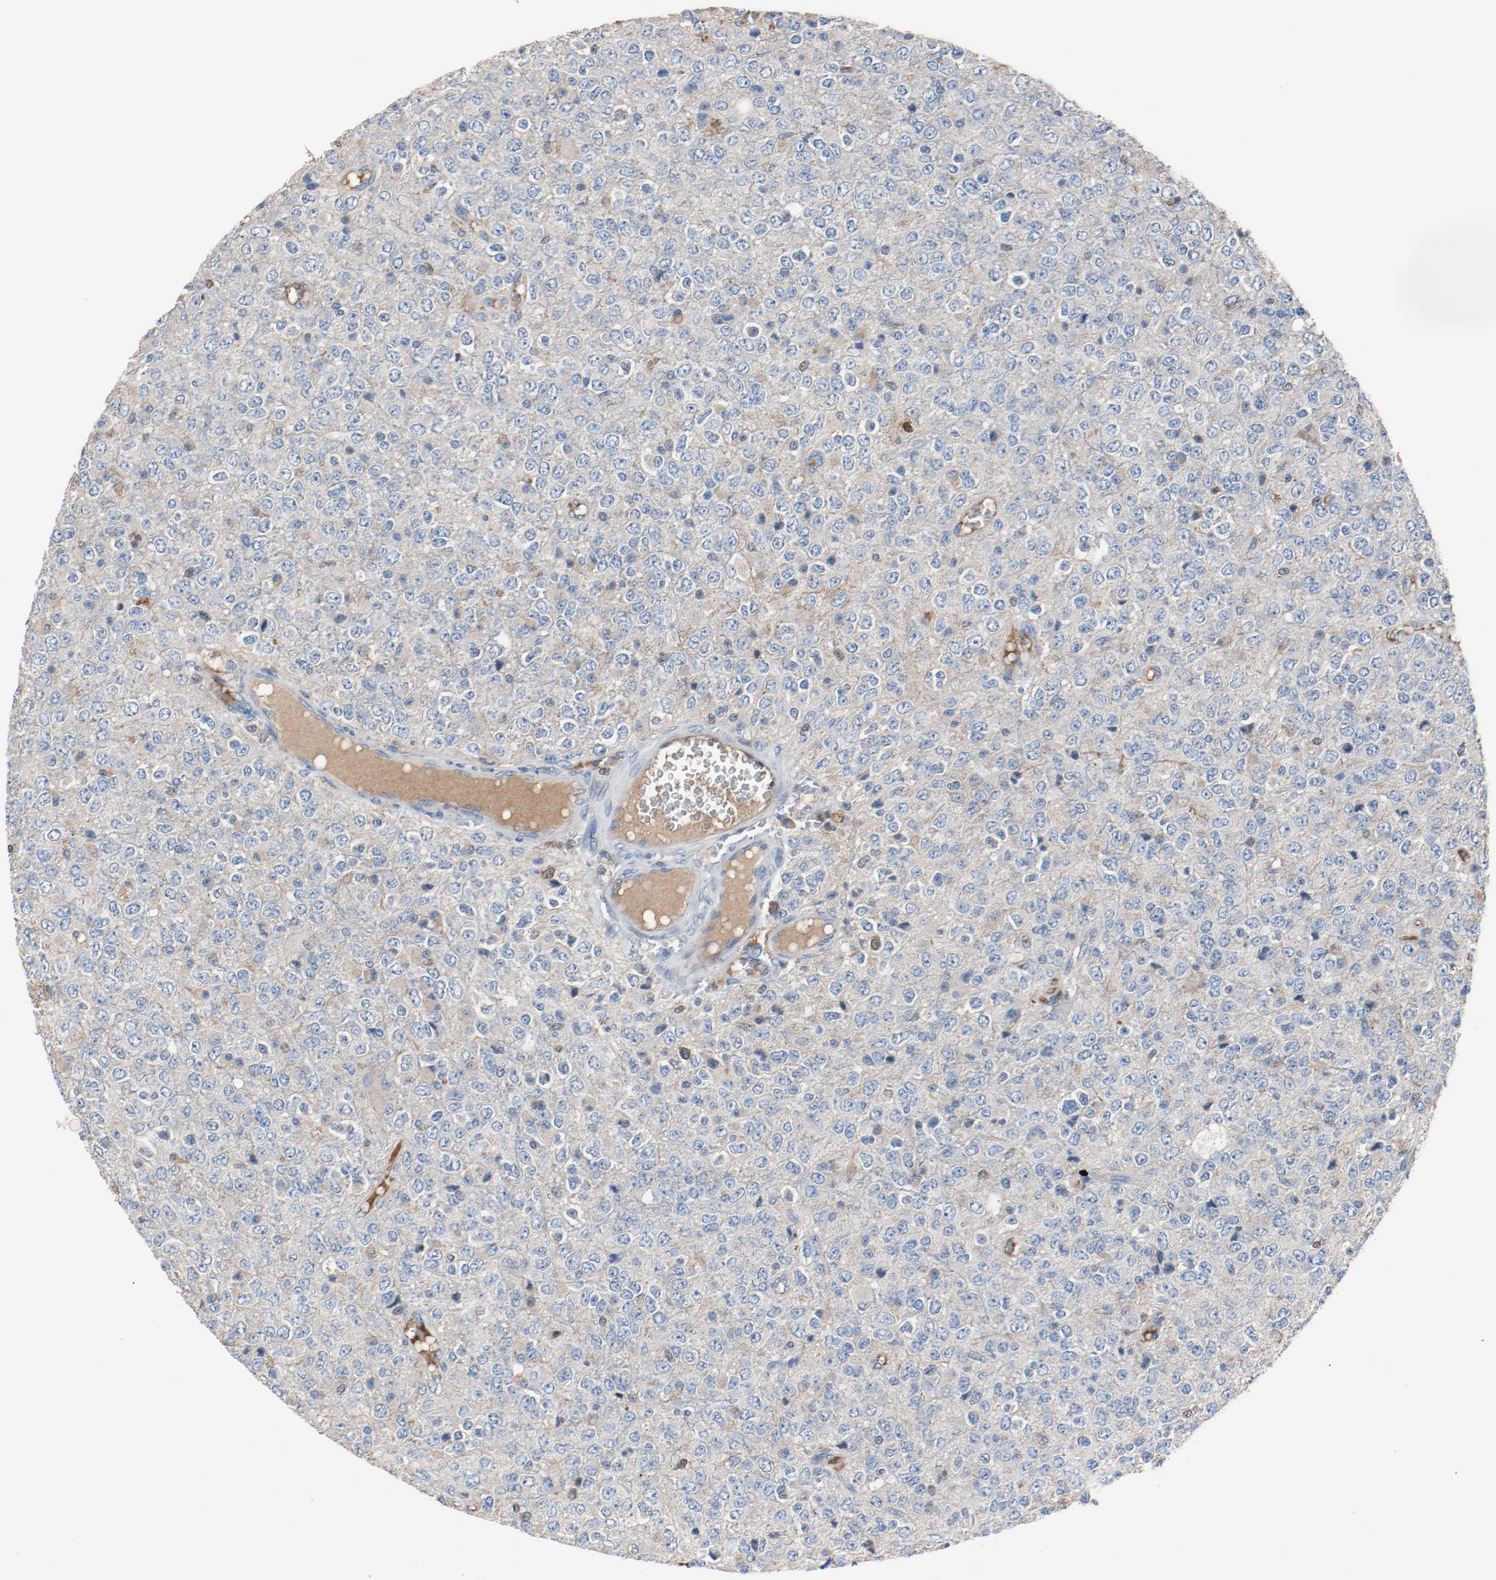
{"staining": {"intensity": "negative", "quantity": "none", "location": "none"}, "tissue": "glioma", "cell_type": "Tumor cells", "image_type": "cancer", "snomed": [{"axis": "morphology", "description": "Glioma, malignant, High grade"}, {"axis": "topography", "description": "pancreas cauda"}], "caption": "Glioma was stained to show a protein in brown. There is no significant positivity in tumor cells.", "gene": "BLK", "patient": {"sex": "male", "age": 60}}